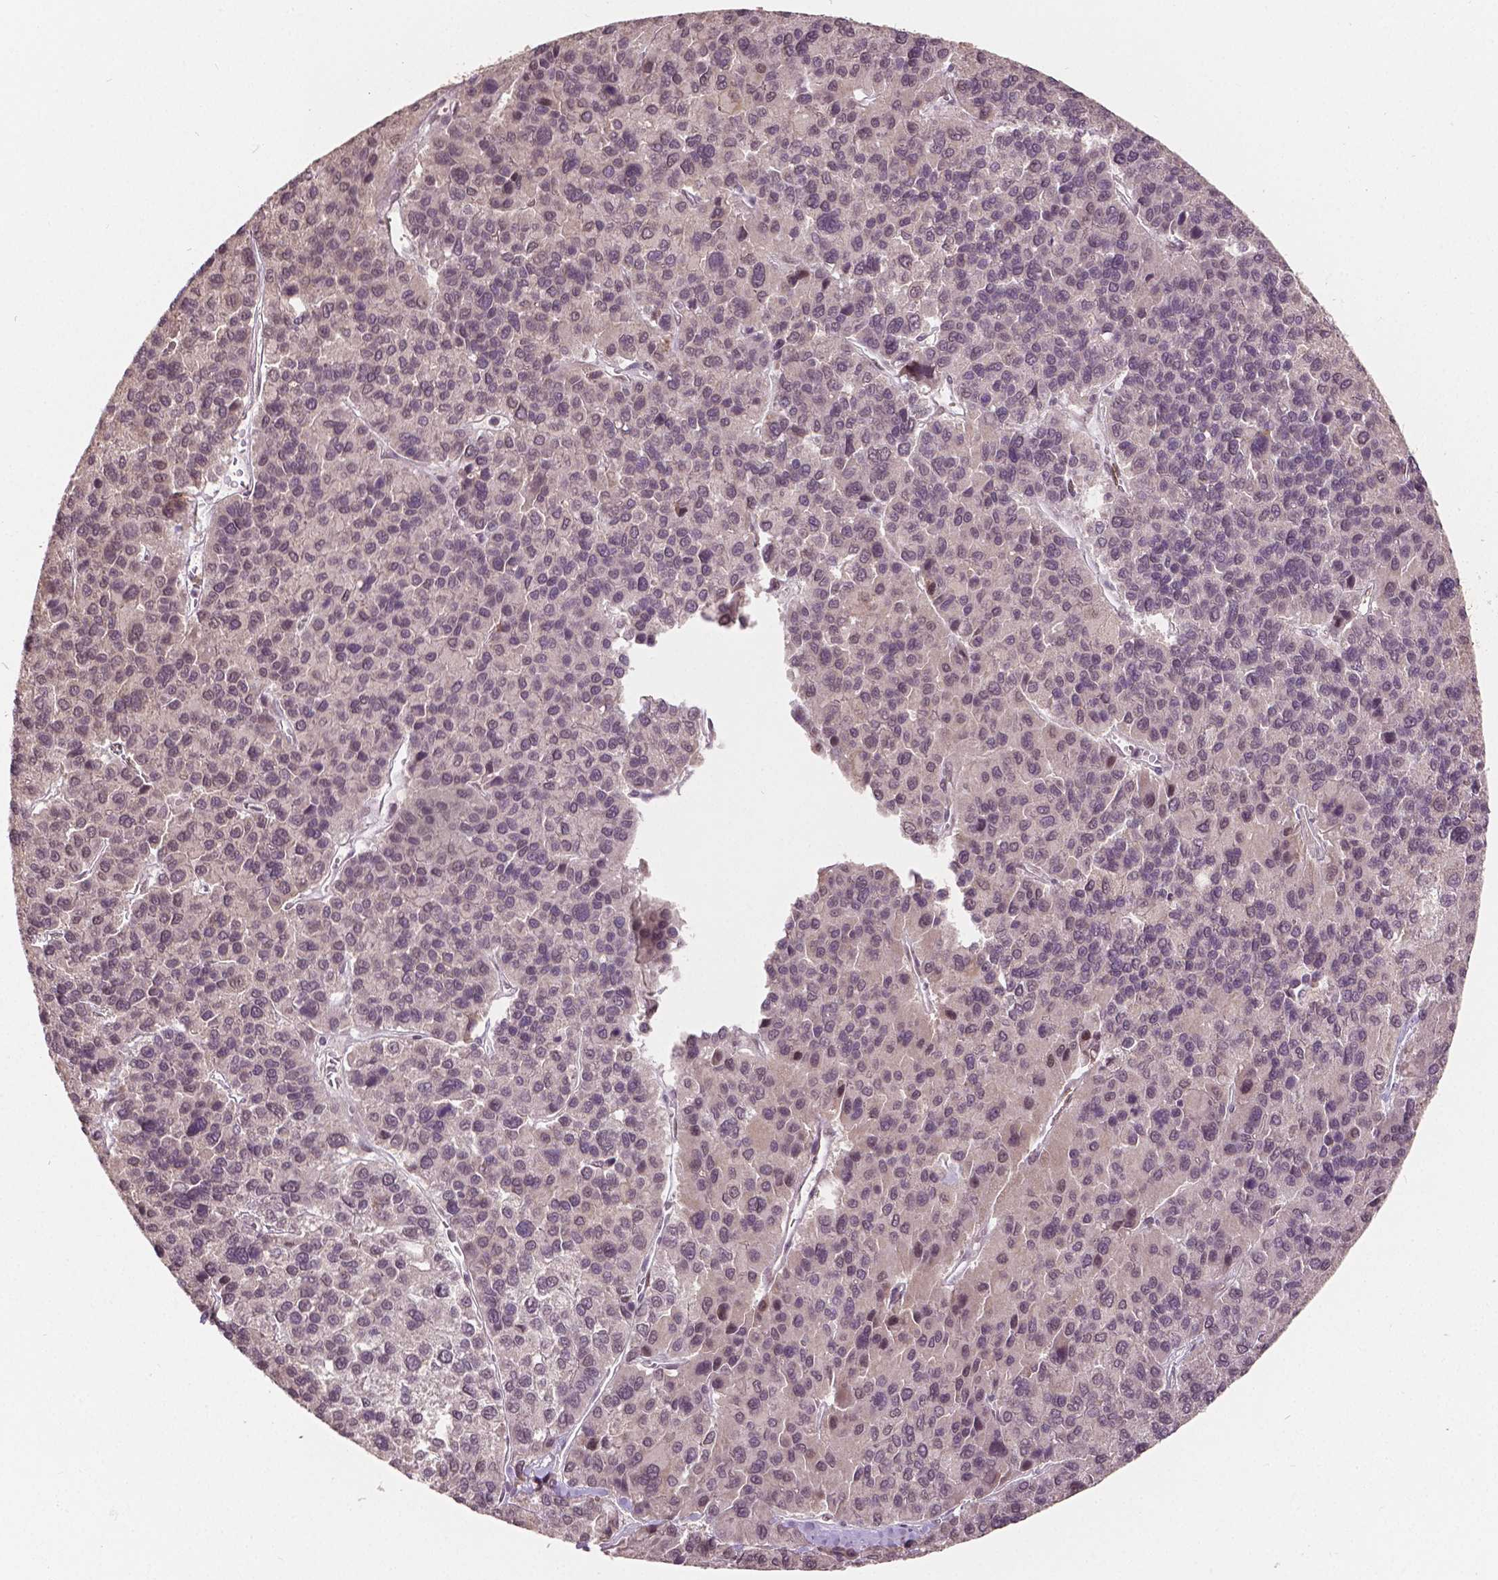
{"staining": {"intensity": "negative", "quantity": "none", "location": "none"}, "tissue": "liver cancer", "cell_type": "Tumor cells", "image_type": "cancer", "snomed": [{"axis": "morphology", "description": "Carcinoma, Hepatocellular, NOS"}, {"axis": "topography", "description": "Liver"}], "caption": "Immunohistochemical staining of liver hepatocellular carcinoma displays no significant positivity in tumor cells. (DAB IHC with hematoxylin counter stain).", "gene": "HMBOX1", "patient": {"sex": "female", "age": 41}}